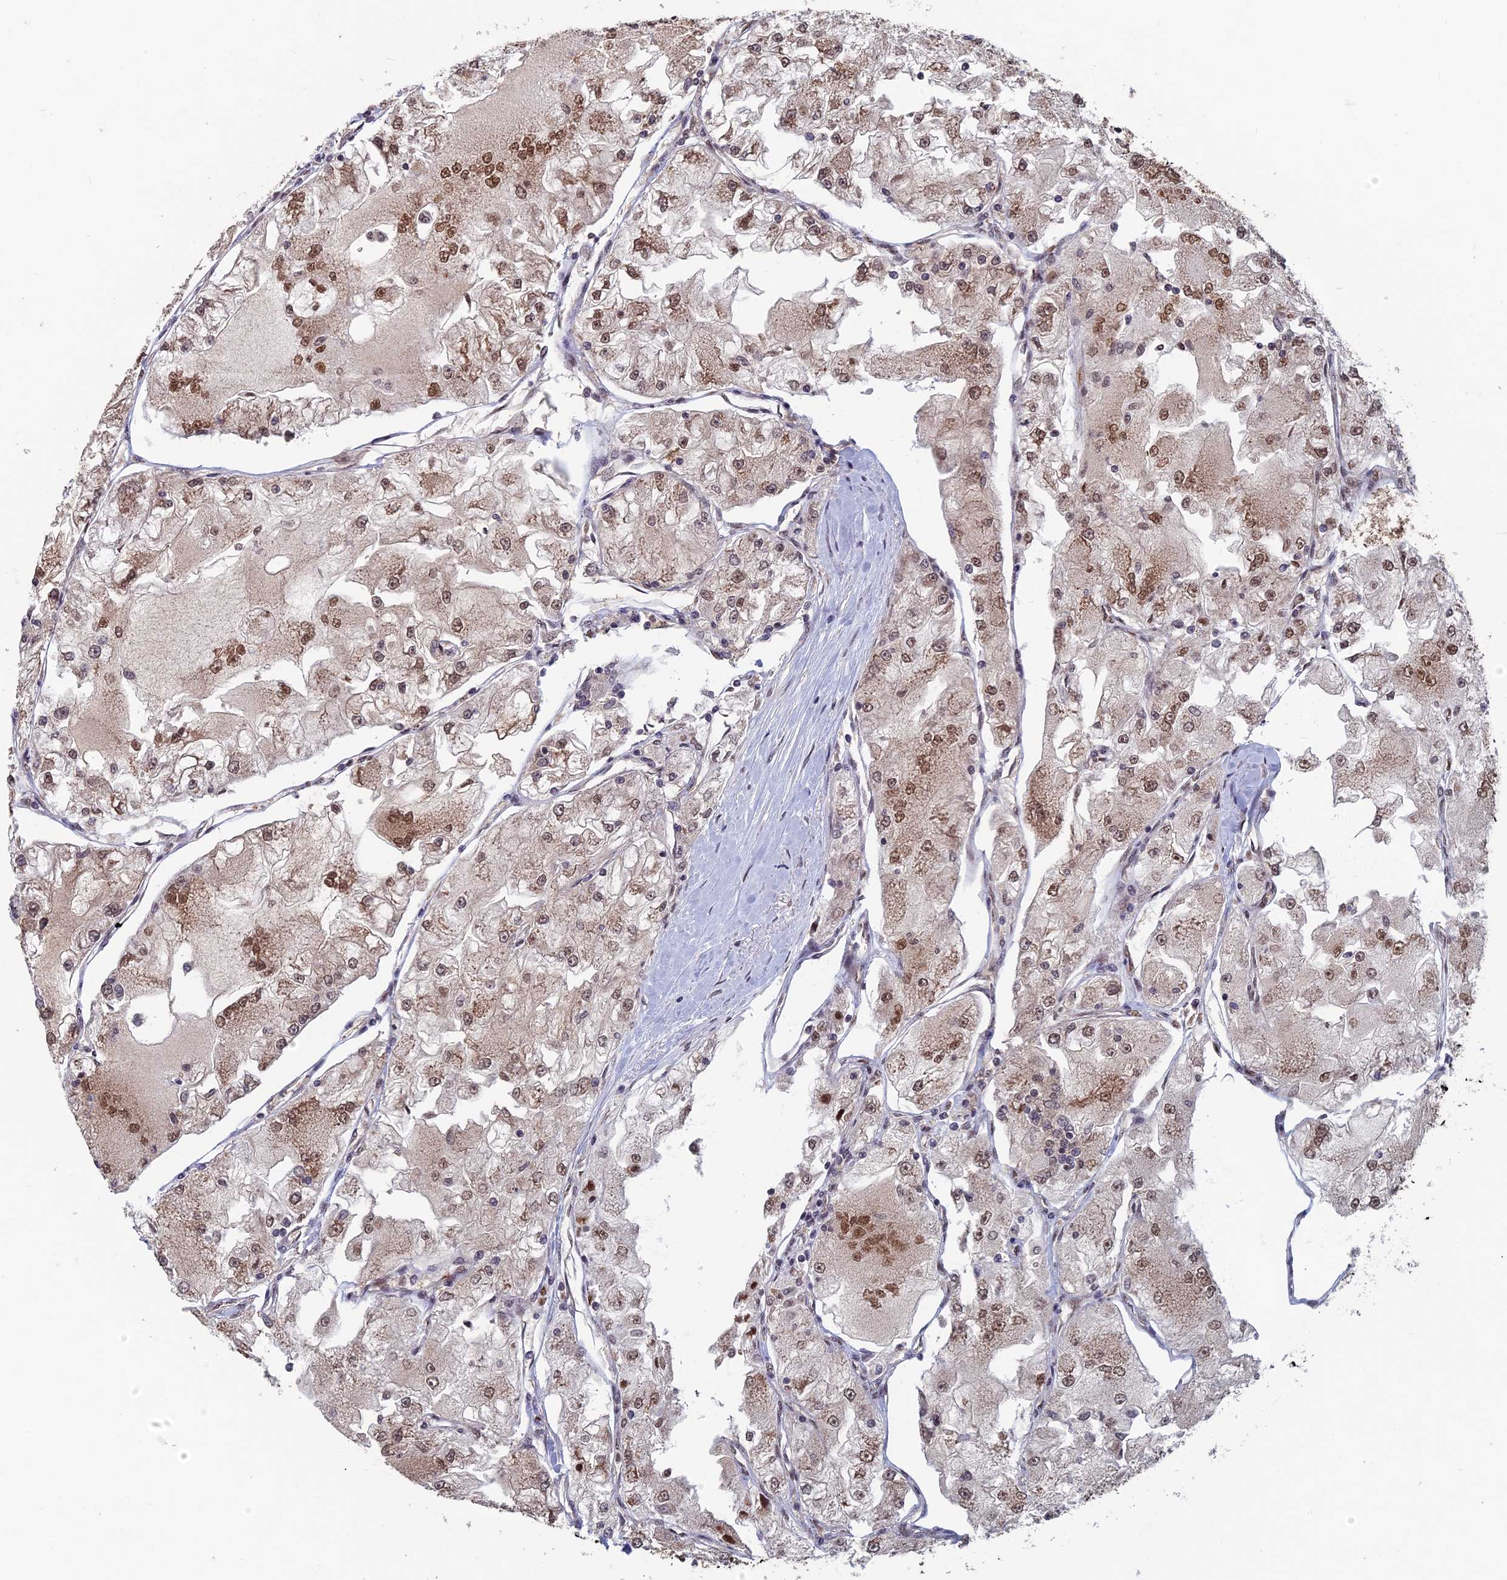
{"staining": {"intensity": "moderate", "quantity": ">75%", "location": "nuclear"}, "tissue": "renal cancer", "cell_type": "Tumor cells", "image_type": "cancer", "snomed": [{"axis": "morphology", "description": "Adenocarcinoma, NOS"}, {"axis": "topography", "description": "Kidney"}], "caption": "This photomicrograph demonstrates renal cancer stained with immunohistochemistry (IHC) to label a protein in brown. The nuclear of tumor cells show moderate positivity for the protein. Nuclei are counter-stained blue.", "gene": "FAM53C", "patient": {"sex": "female", "age": 72}}